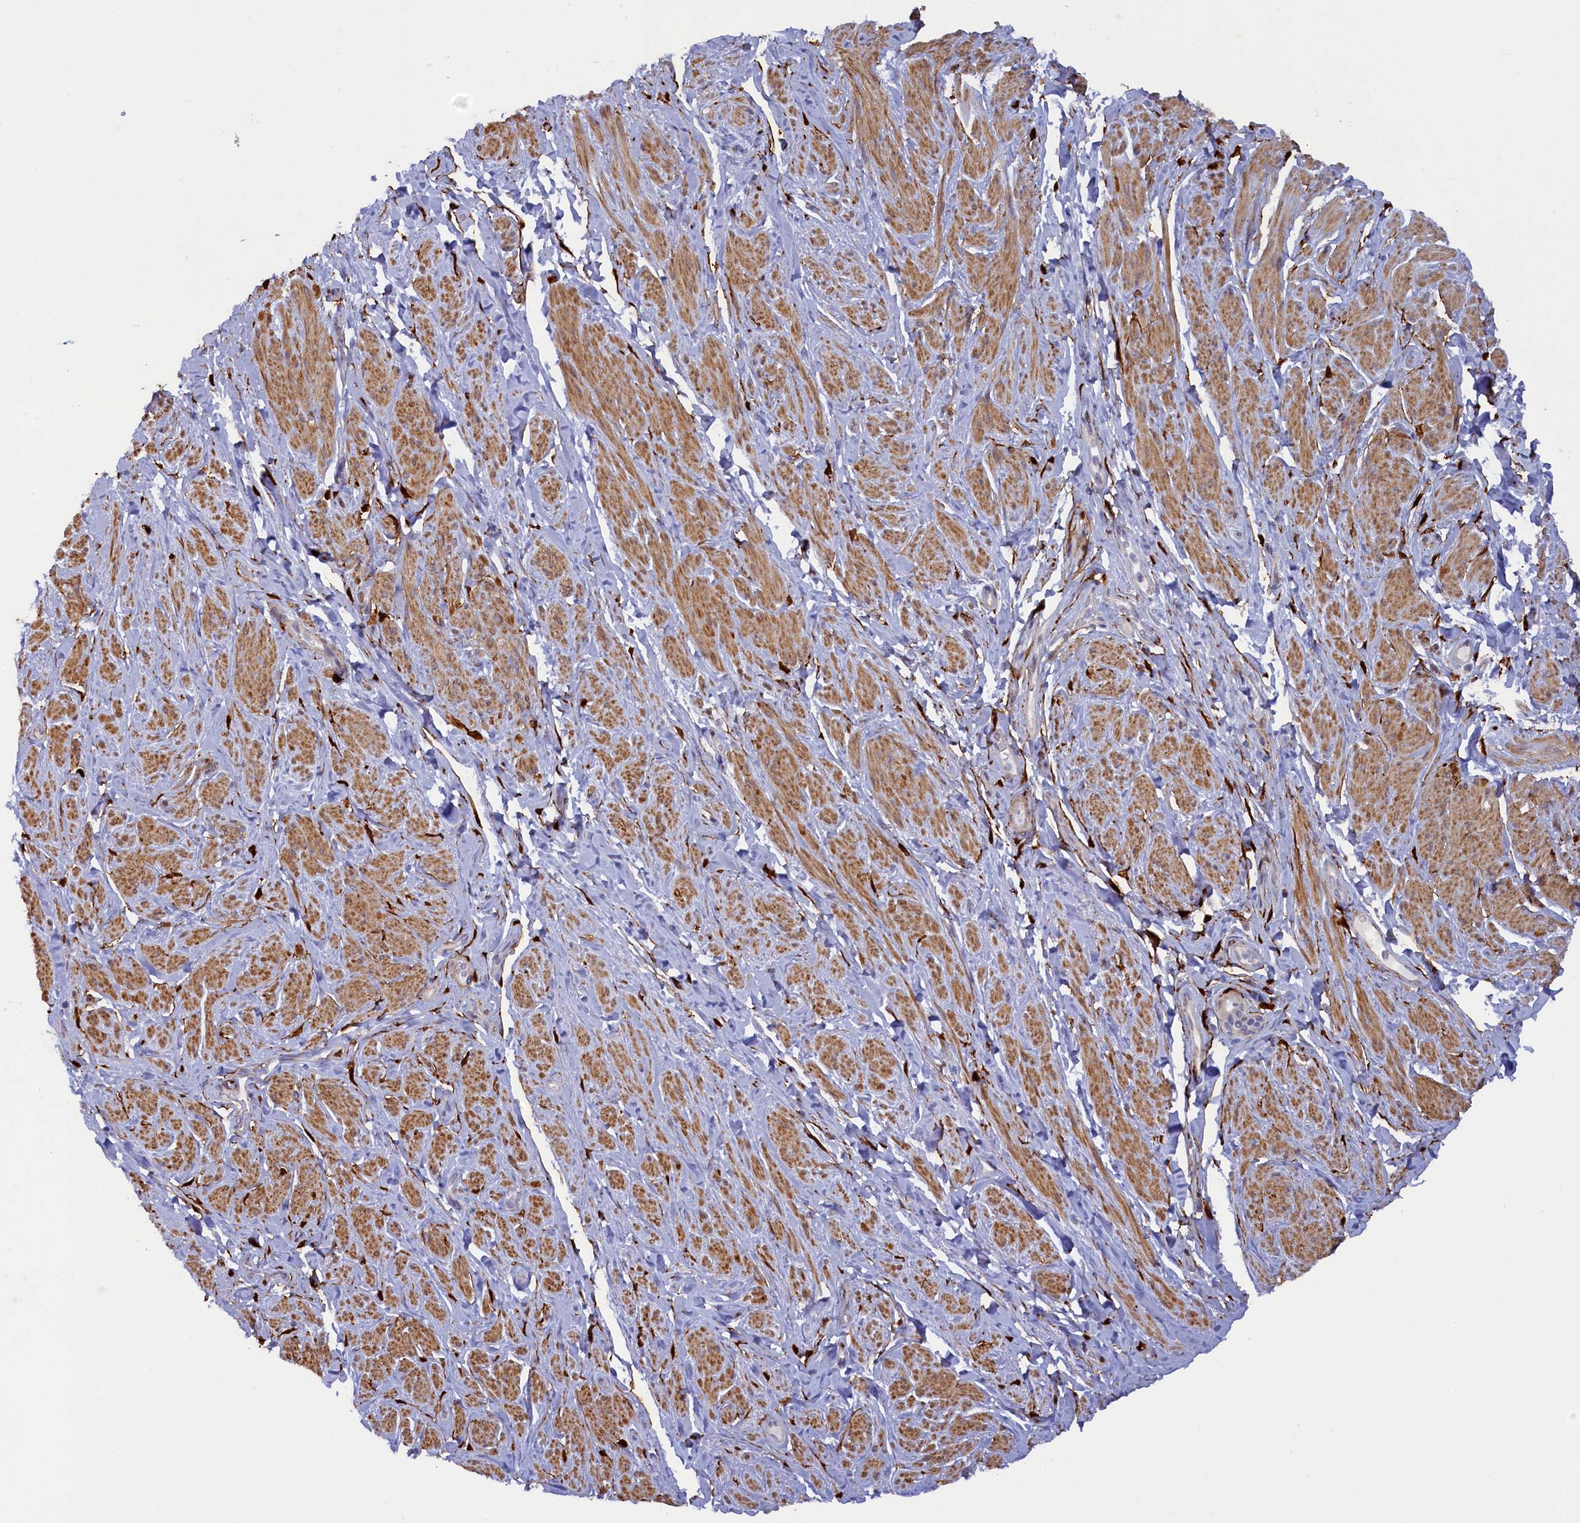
{"staining": {"intensity": "moderate", "quantity": ">75%", "location": "cytoplasmic/membranous"}, "tissue": "smooth muscle", "cell_type": "Smooth muscle cells", "image_type": "normal", "snomed": [{"axis": "morphology", "description": "Normal tissue, NOS"}, {"axis": "topography", "description": "Smooth muscle"}, {"axis": "topography", "description": "Peripheral nerve tissue"}], "caption": "Immunohistochemical staining of benign smooth muscle displays >75% levels of moderate cytoplasmic/membranous protein positivity in about >75% of smooth muscle cells.", "gene": "POGLUT3", "patient": {"sex": "male", "age": 69}}